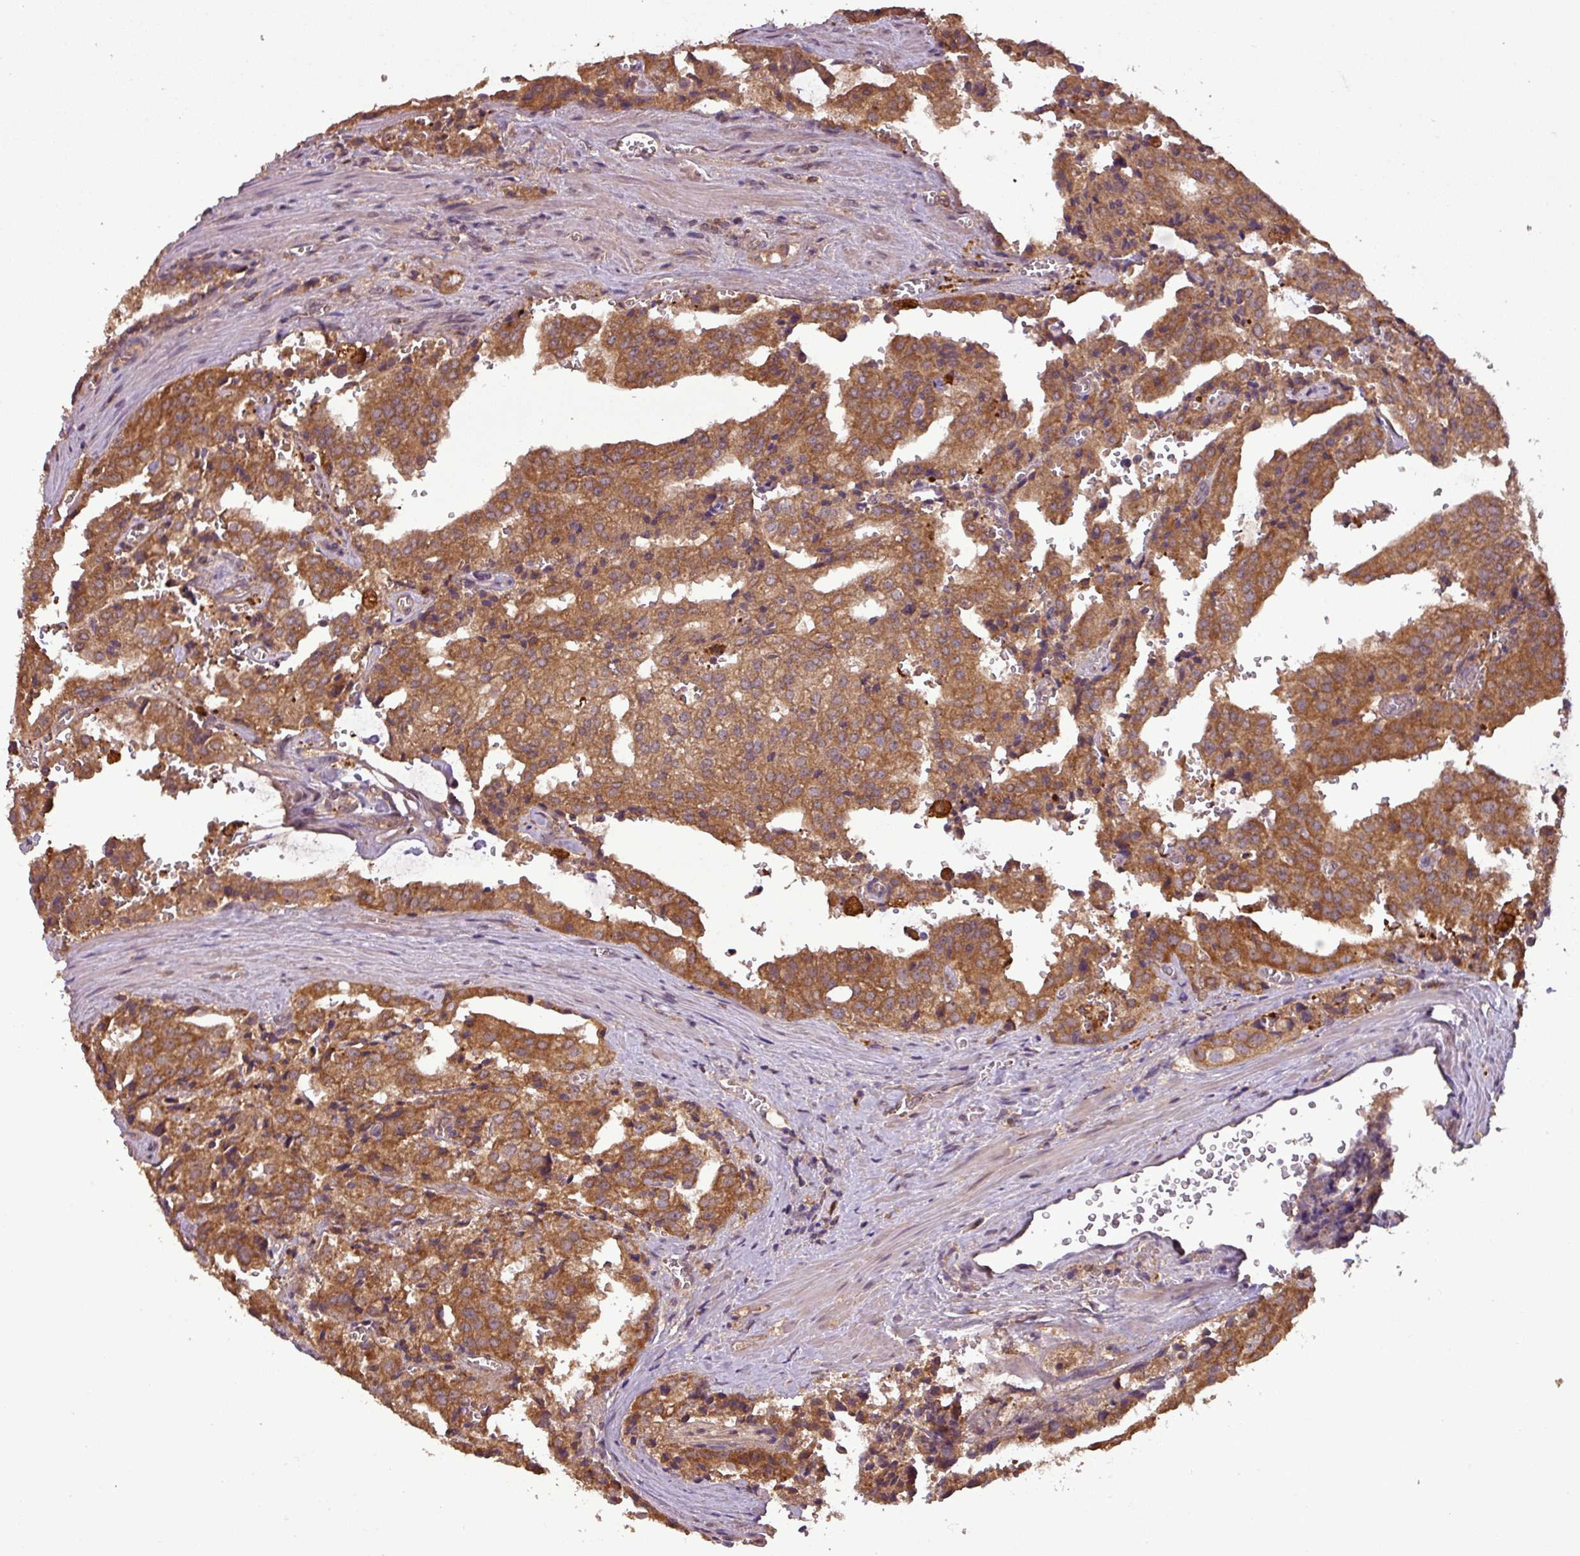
{"staining": {"intensity": "moderate", "quantity": ">75%", "location": "cytoplasmic/membranous"}, "tissue": "prostate cancer", "cell_type": "Tumor cells", "image_type": "cancer", "snomed": [{"axis": "morphology", "description": "Adenocarcinoma, High grade"}, {"axis": "topography", "description": "Prostate"}], "caption": "Protein expression by IHC demonstrates moderate cytoplasmic/membranous expression in about >75% of tumor cells in high-grade adenocarcinoma (prostate).", "gene": "NT5C3A", "patient": {"sex": "male", "age": 68}}